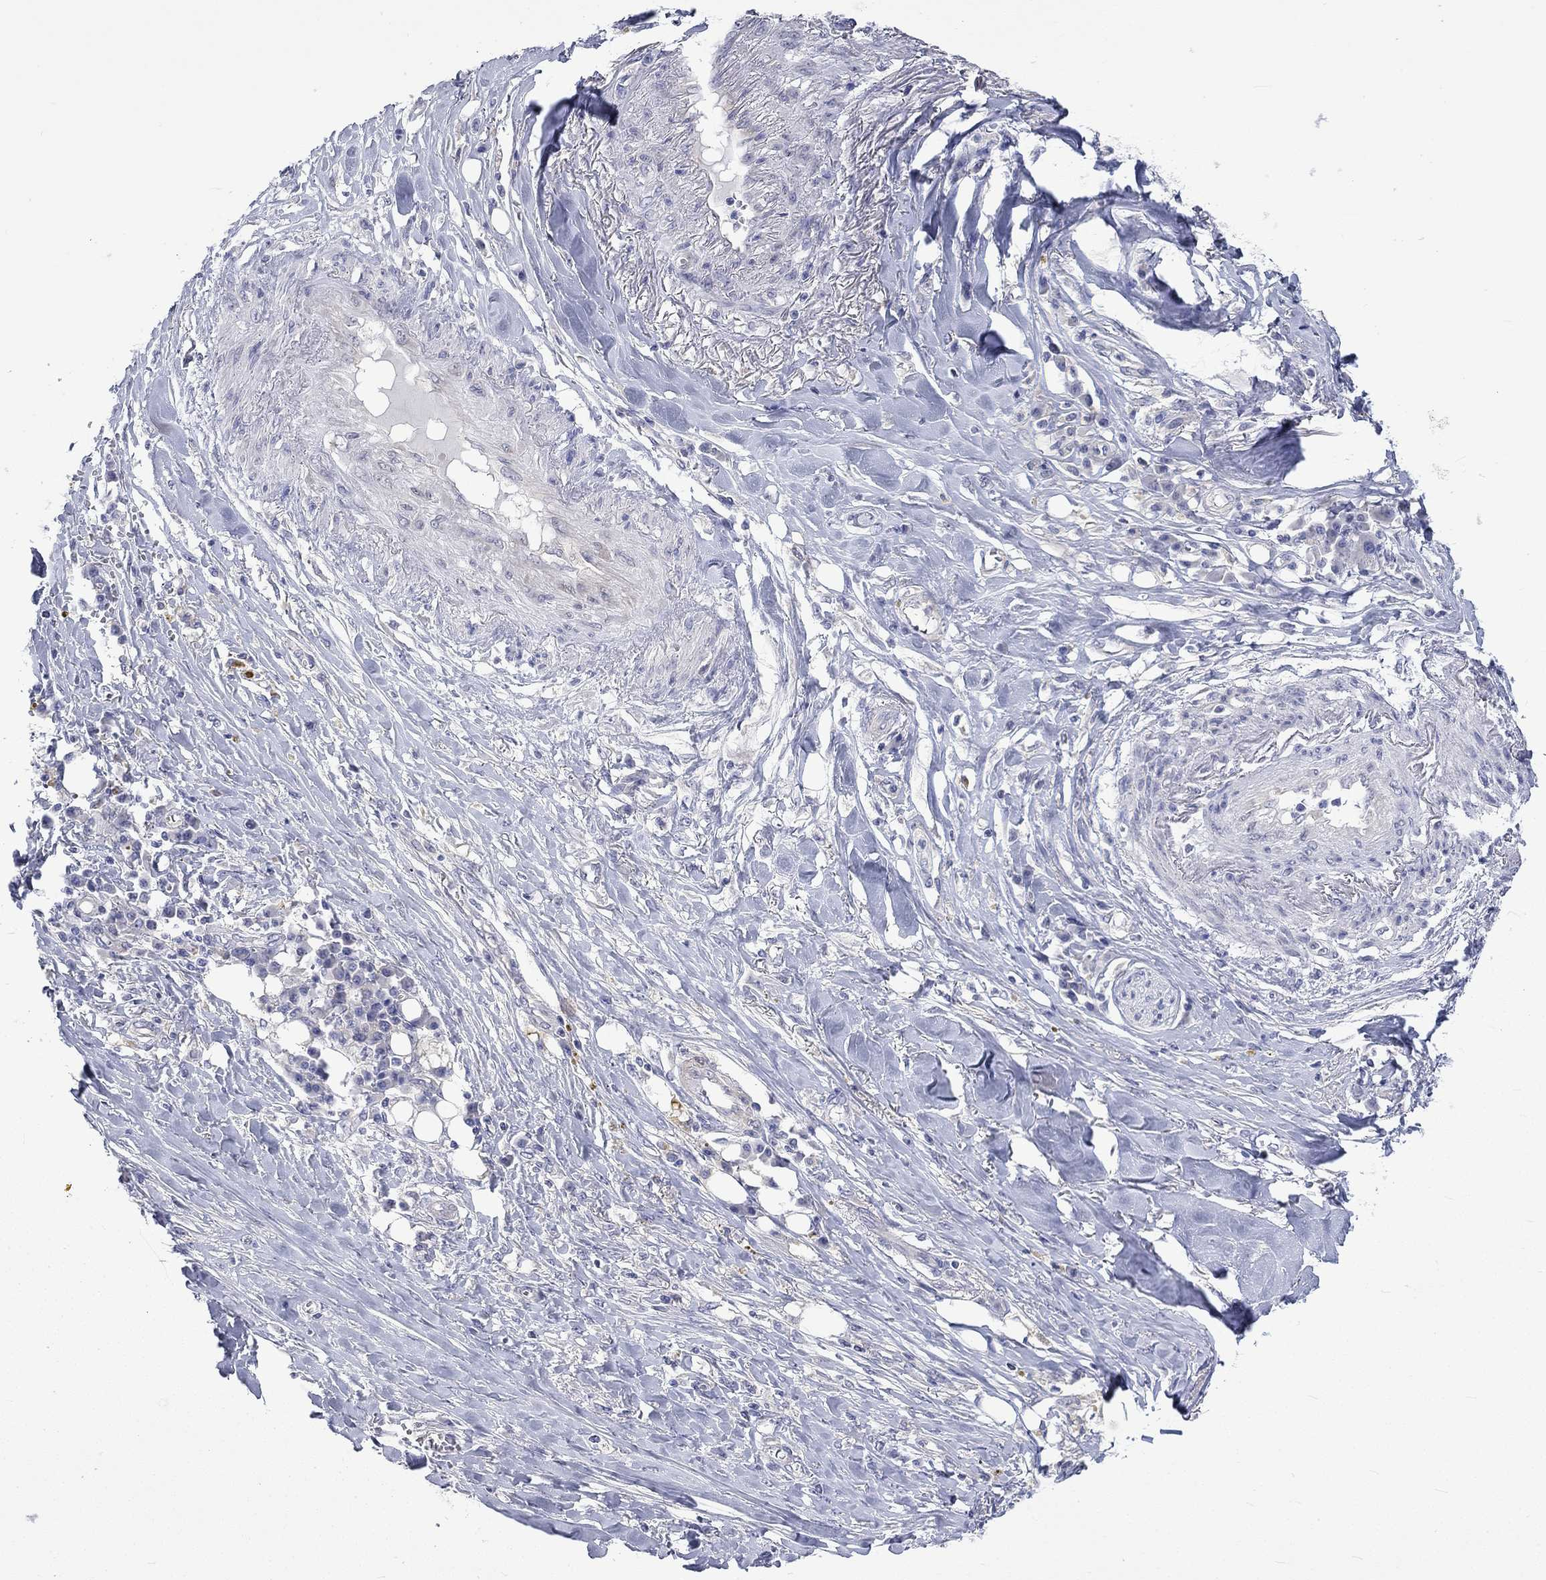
{"staining": {"intensity": "negative", "quantity": "none", "location": "none"}, "tissue": "skin cancer", "cell_type": "Tumor cells", "image_type": "cancer", "snomed": [{"axis": "morphology", "description": "Squamous cell carcinoma, NOS"}, {"axis": "topography", "description": "Skin"}], "caption": "The image displays no staining of tumor cells in skin squamous cell carcinoma. (DAB immunohistochemistry, high magnification).", "gene": "CERS1", "patient": {"sex": "male", "age": 82}}